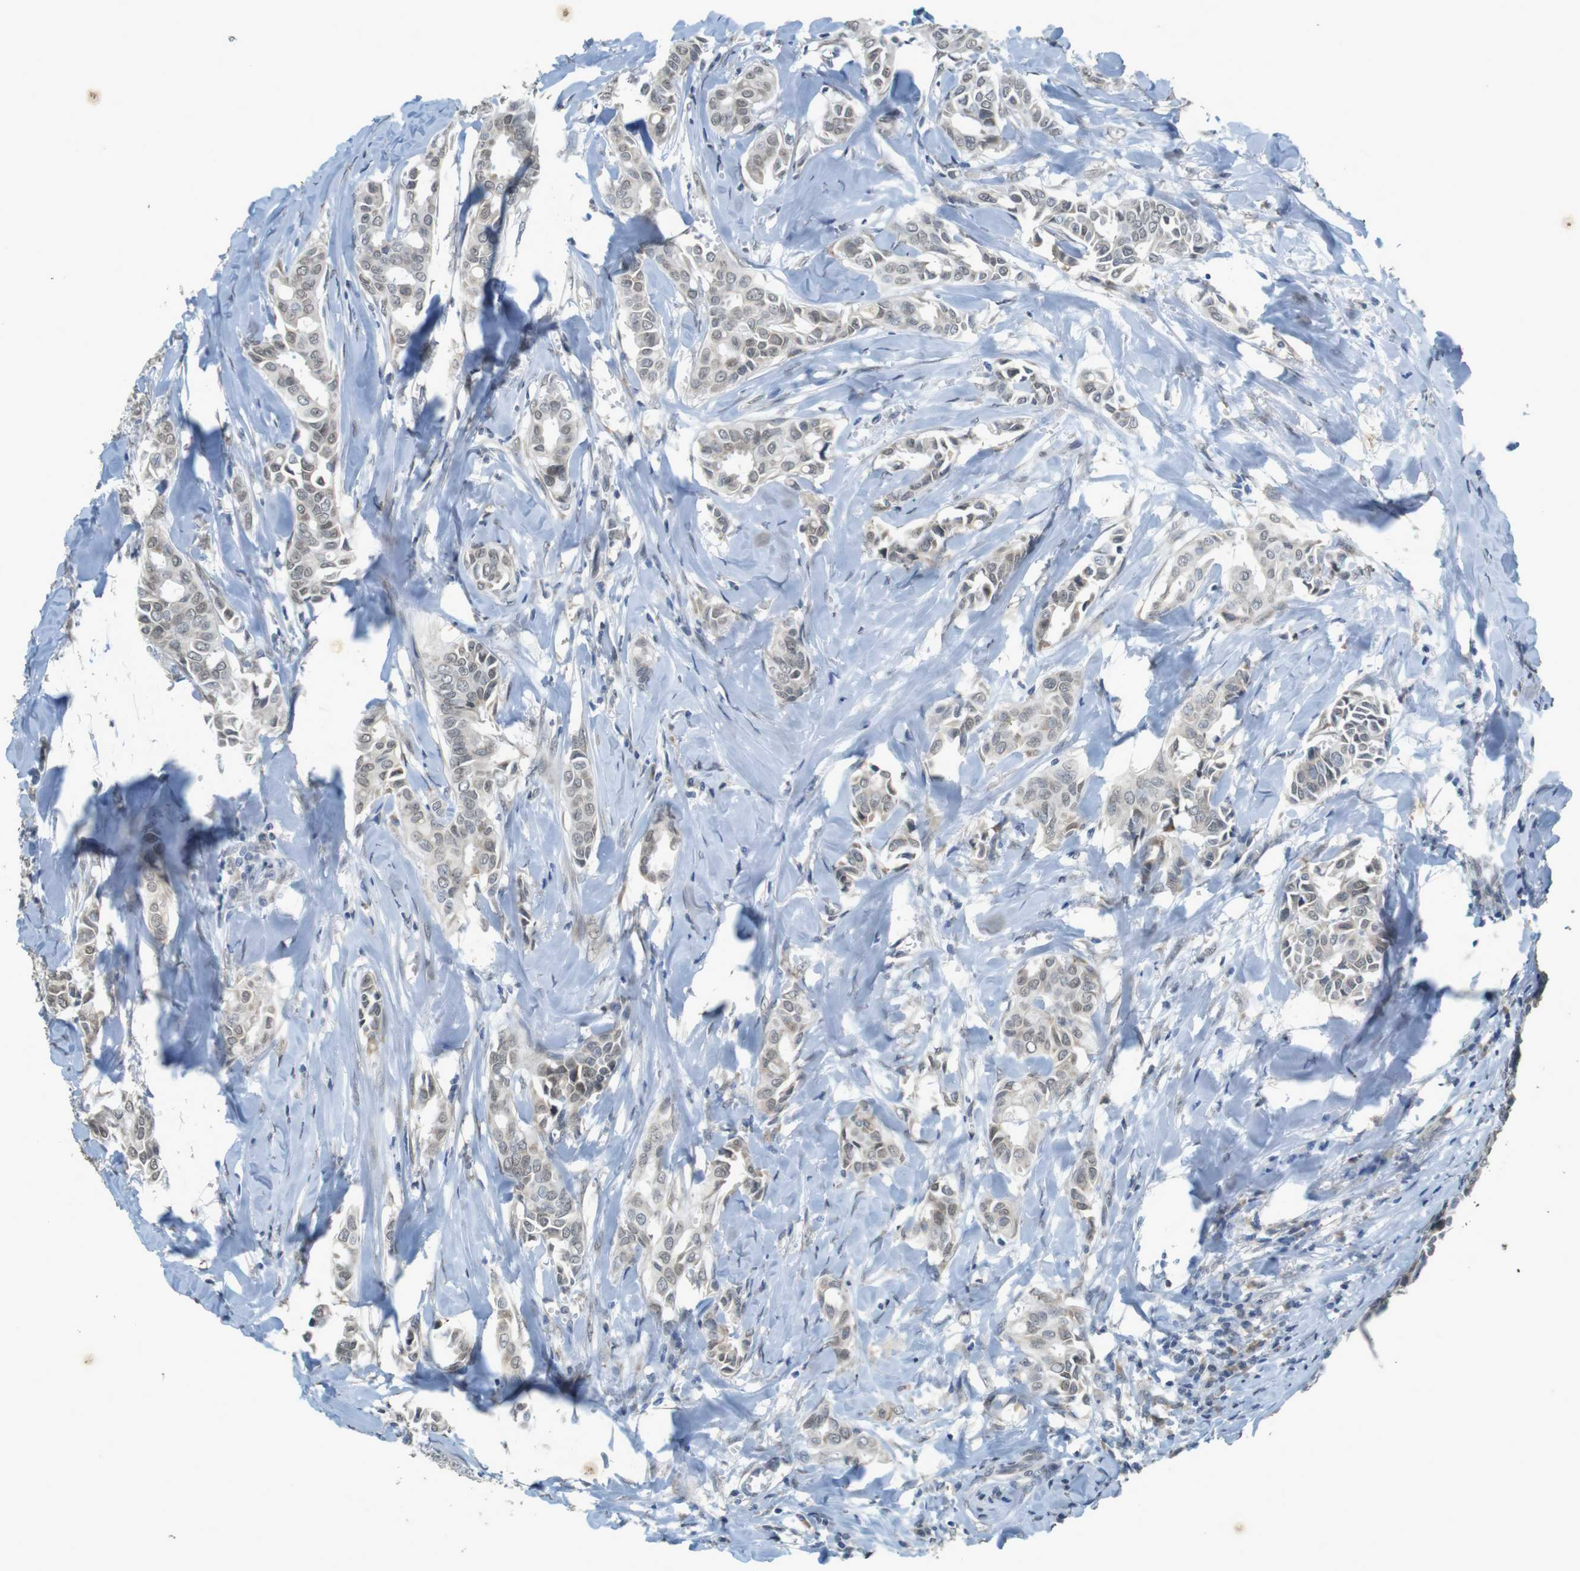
{"staining": {"intensity": "weak", "quantity": "<25%", "location": "nuclear"}, "tissue": "head and neck cancer", "cell_type": "Tumor cells", "image_type": "cancer", "snomed": [{"axis": "morphology", "description": "Adenocarcinoma, NOS"}, {"axis": "topography", "description": "Salivary gland"}, {"axis": "topography", "description": "Head-Neck"}], "caption": "IHC histopathology image of neoplastic tissue: head and neck cancer stained with DAB shows no significant protein staining in tumor cells.", "gene": "FZD10", "patient": {"sex": "female", "age": 59}}